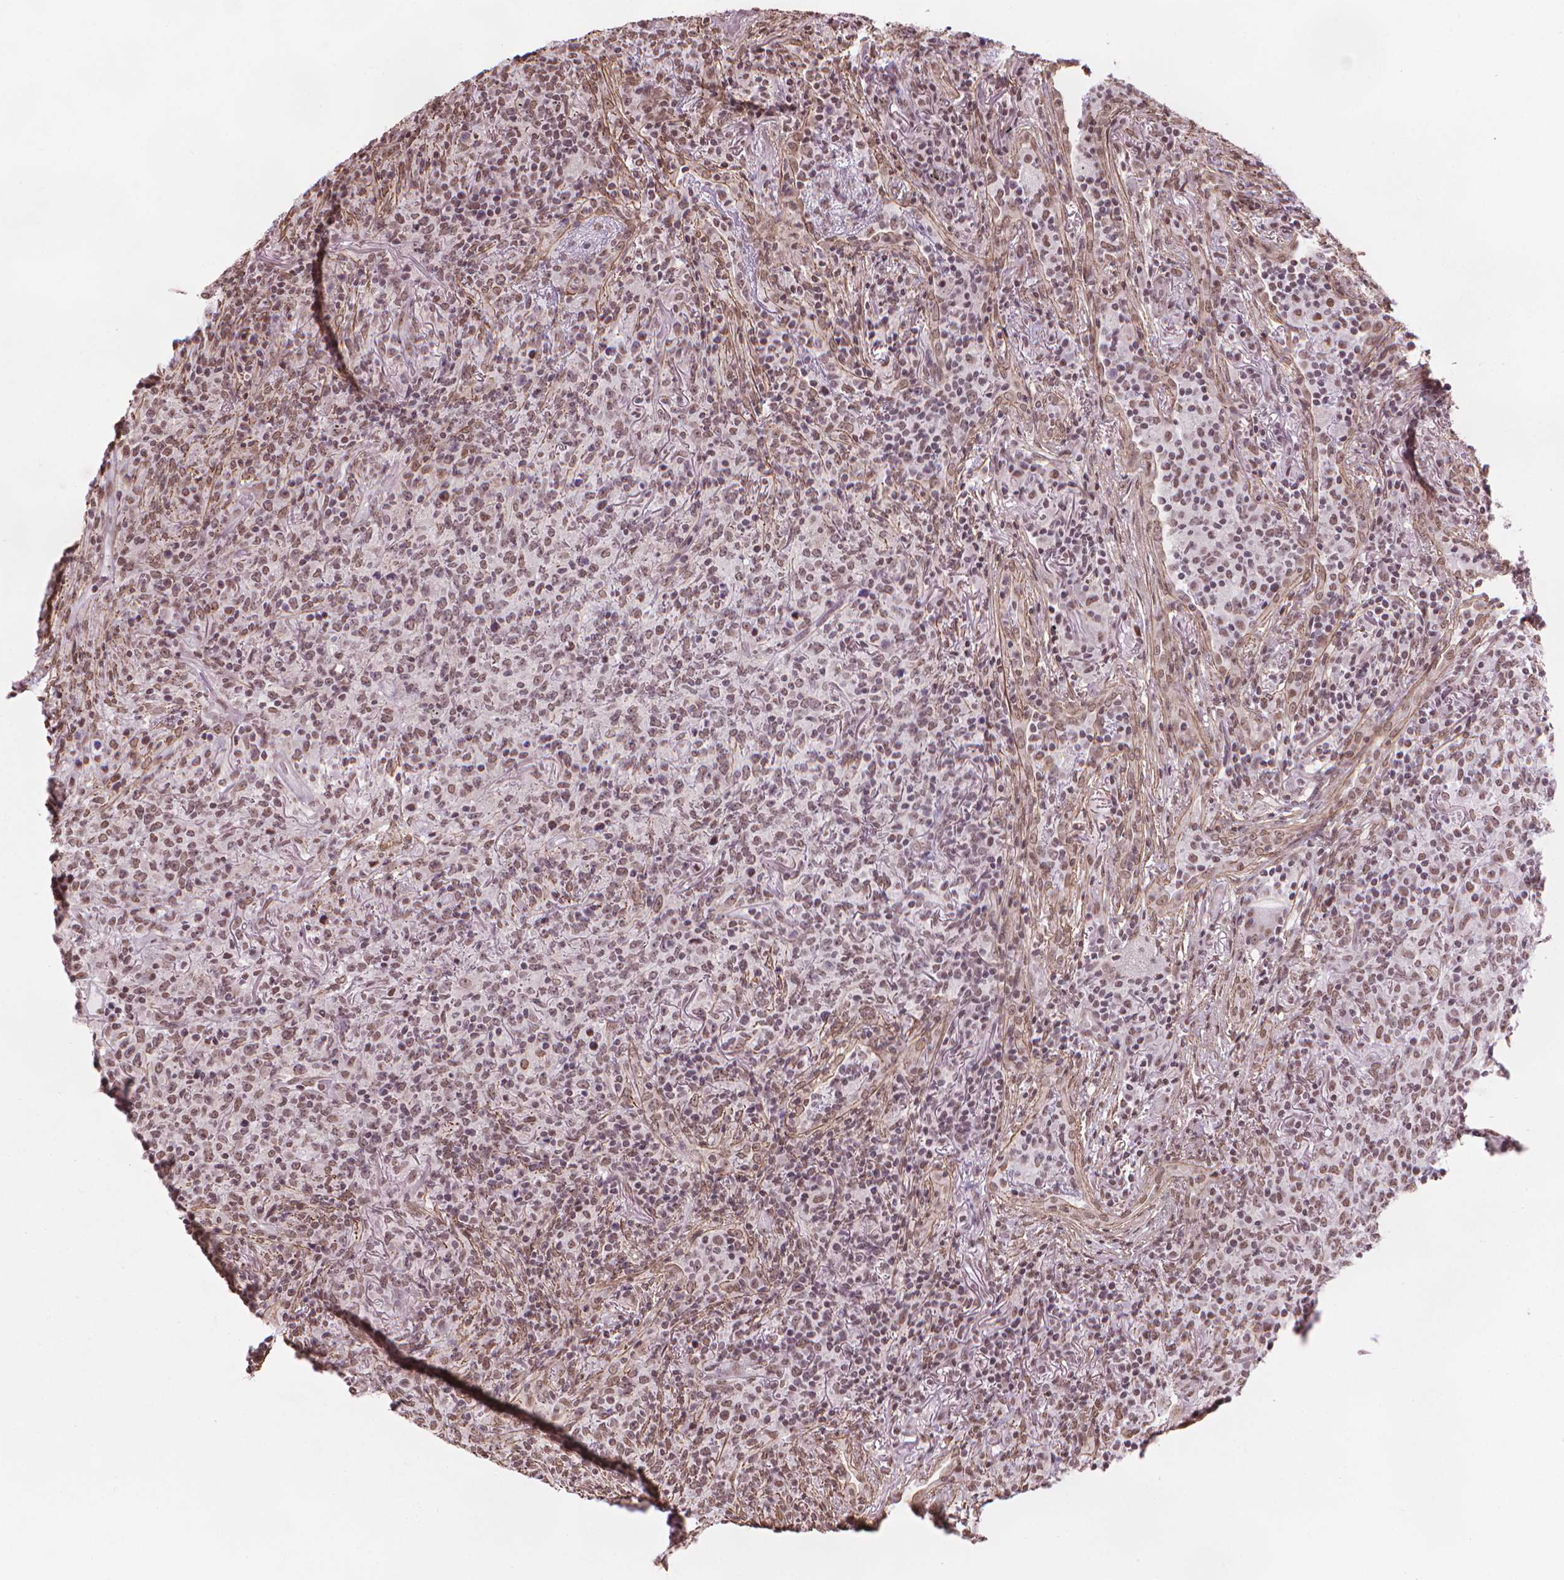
{"staining": {"intensity": "weak", "quantity": ">75%", "location": "nuclear"}, "tissue": "lymphoma", "cell_type": "Tumor cells", "image_type": "cancer", "snomed": [{"axis": "morphology", "description": "Malignant lymphoma, non-Hodgkin's type, High grade"}, {"axis": "topography", "description": "Lung"}], "caption": "Human high-grade malignant lymphoma, non-Hodgkin's type stained with a brown dye reveals weak nuclear positive expression in approximately >75% of tumor cells.", "gene": "HOXD4", "patient": {"sex": "male", "age": 79}}